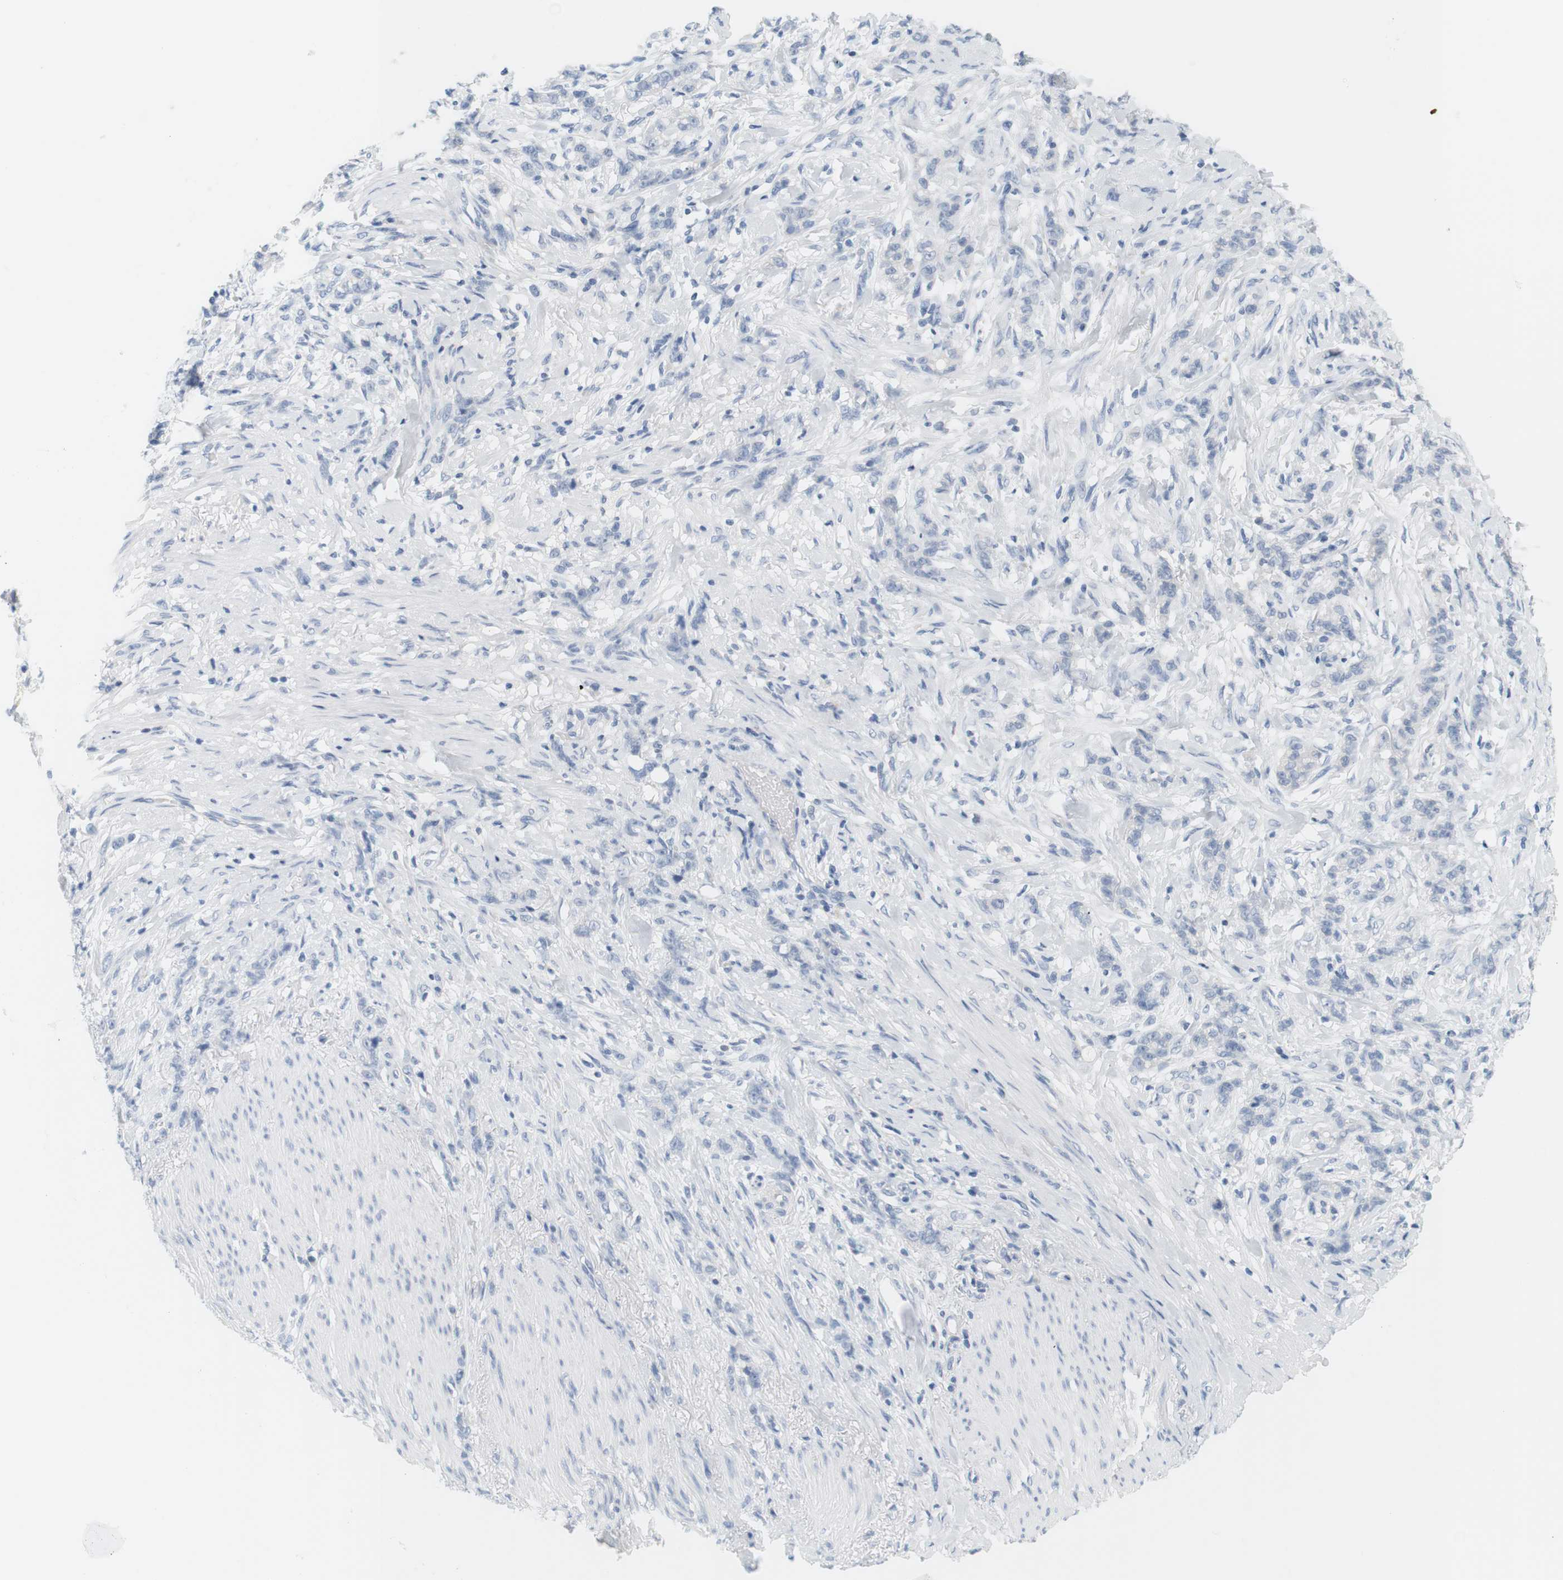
{"staining": {"intensity": "negative", "quantity": "none", "location": "none"}, "tissue": "stomach cancer", "cell_type": "Tumor cells", "image_type": "cancer", "snomed": [{"axis": "morphology", "description": "Adenocarcinoma, NOS"}, {"axis": "topography", "description": "Stomach, lower"}], "caption": "Tumor cells show no significant staining in adenocarcinoma (stomach).", "gene": "OPRM1", "patient": {"sex": "male", "age": 88}}